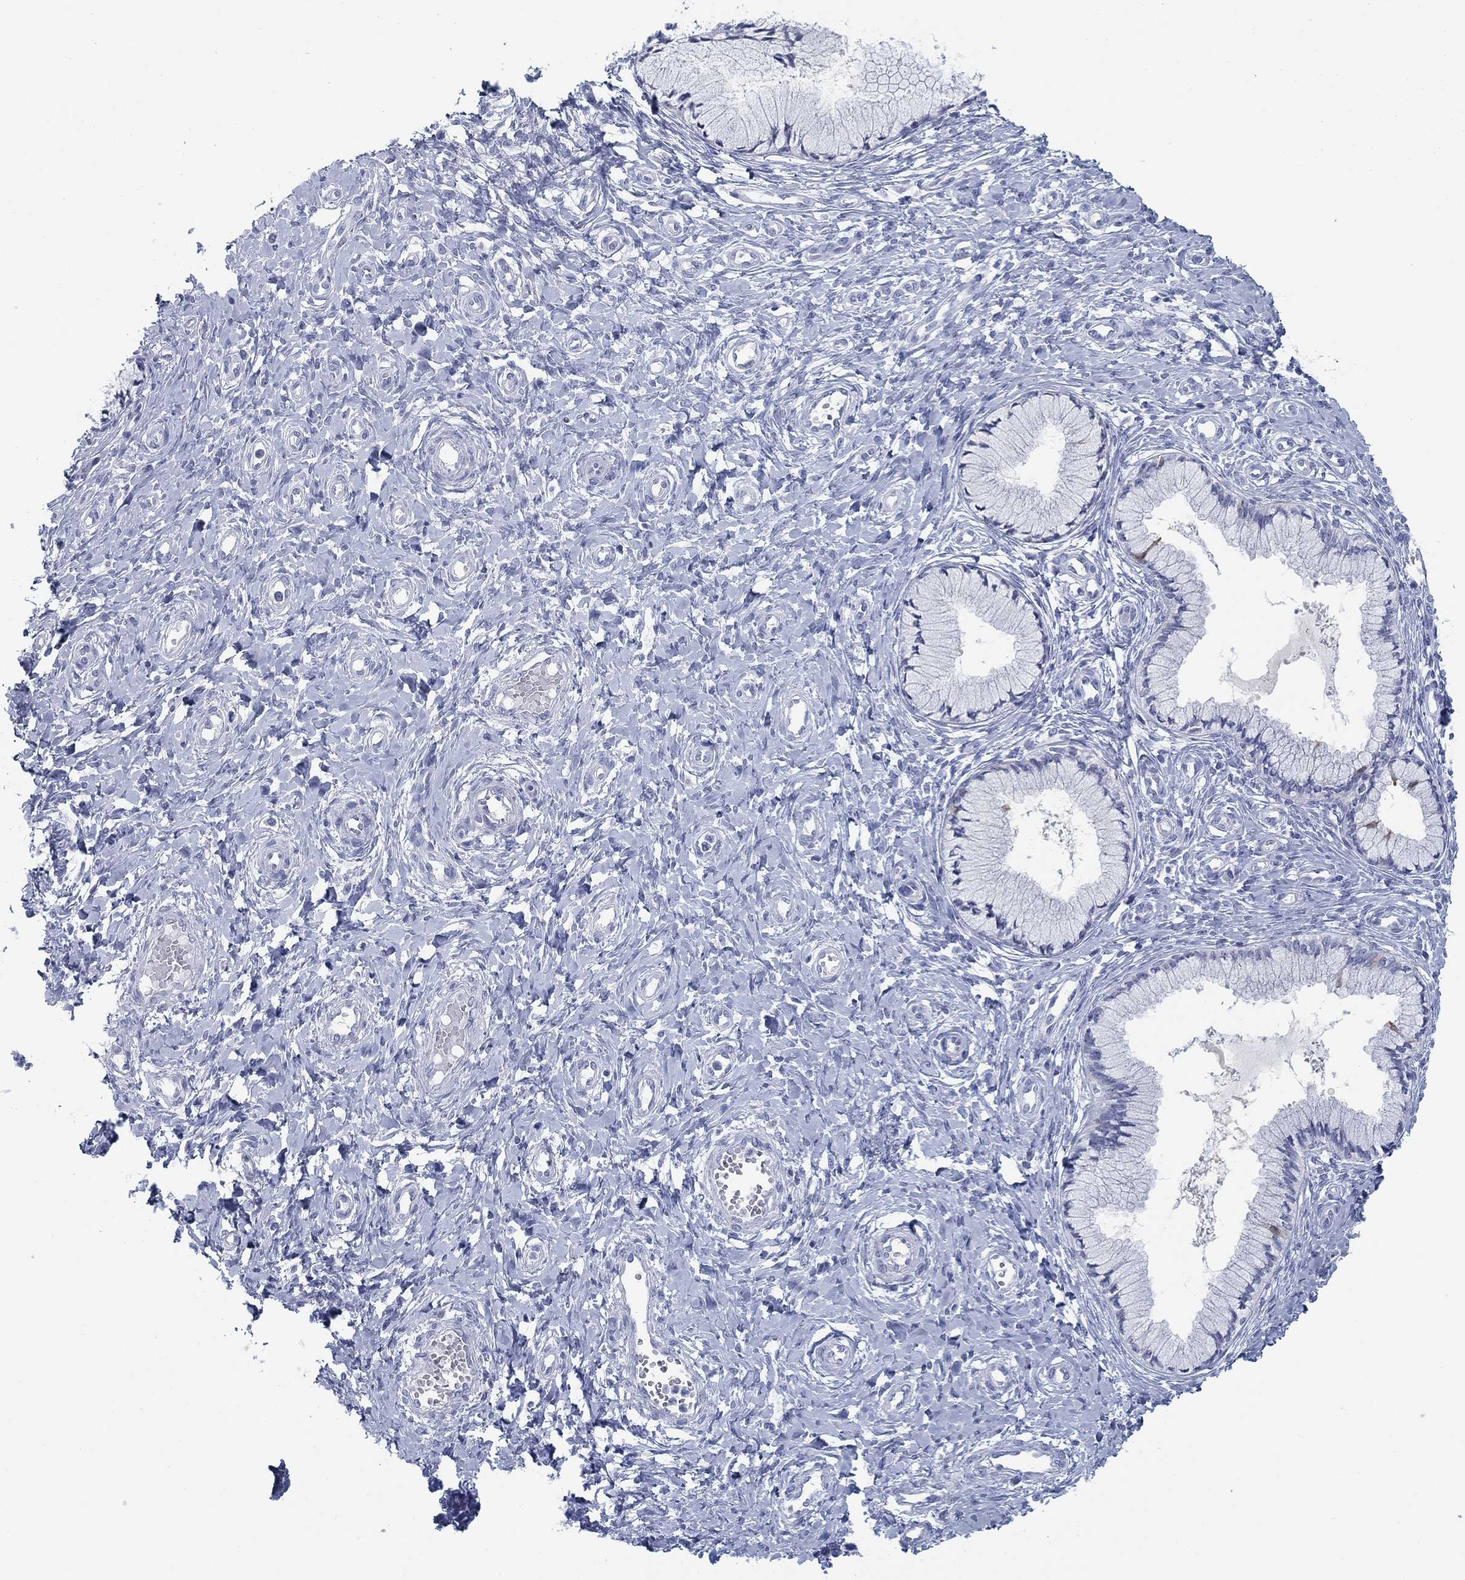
{"staining": {"intensity": "negative", "quantity": "none", "location": "none"}, "tissue": "cervix", "cell_type": "Glandular cells", "image_type": "normal", "snomed": [{"axis": "morphology", "description": "Normal tissue, NOS"}, {"axis": "topography", "description": "Cervix"}], "caption": "High power microscopy histopathology image of an immunohistochemistry (IHC) image of normal cervix, revealing no significant positivity in glandular cells.", "gene": "DNAL1", "patient": {"sex": "female", "age": 37}}